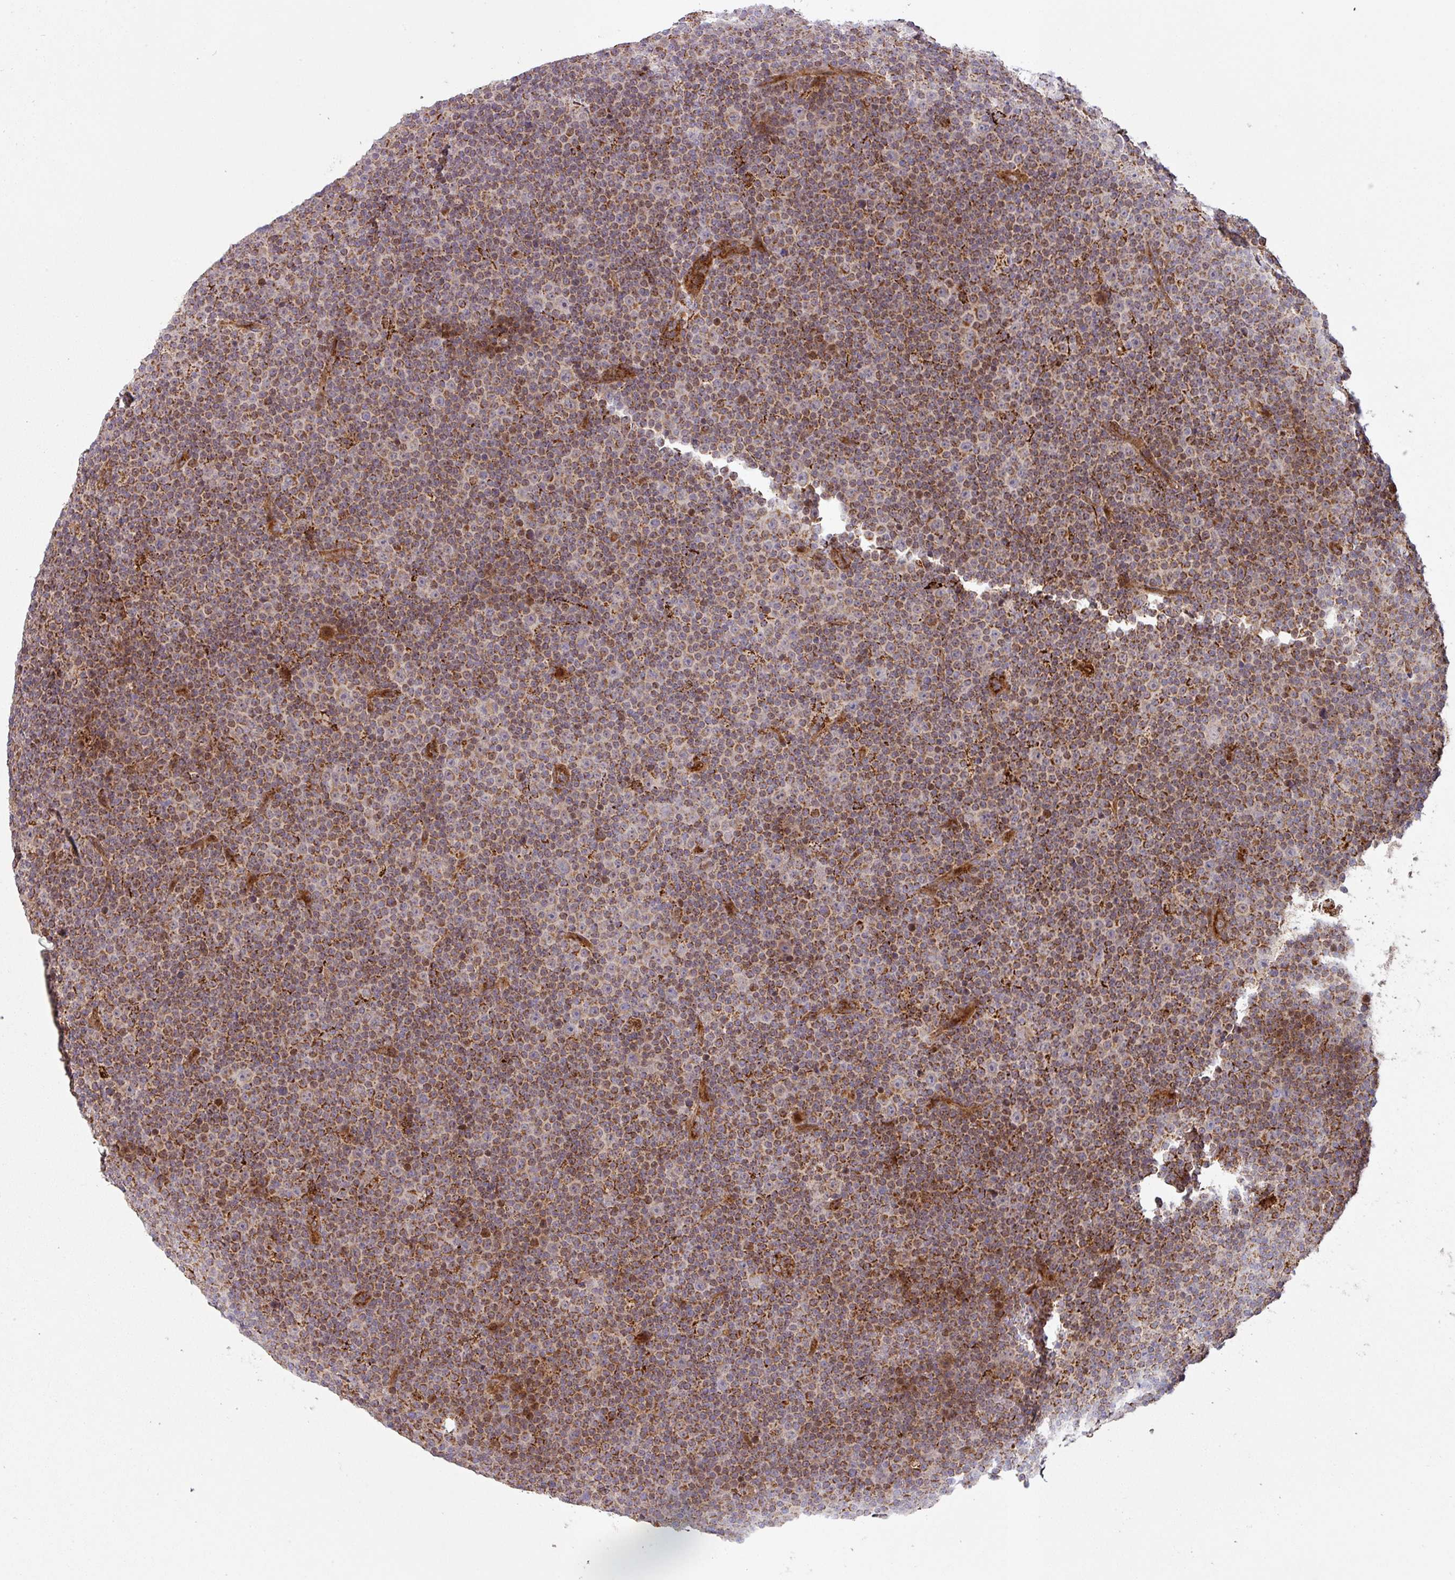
{"staining": {"intensity": "strong", "quantity": ">75%", "location": "cytoplasmic/membranous"}, "tissue": "lymphoma", "cell_type": "Tumor cells", "image_type": "cancer", "snomed": [{"axis": "morphology", "description": "Malignant lymphoma, non-Hodgkin's type, Low grade"}, {"axis": "topography", "description": "Lymph node"}], "caption": "A high-resolution image shows immunohistochemistry staining of low-grade malignant lymphoma, non-Hodgkin's type, which demonstrates strong cytoplasmic/membranous expression in about >75% of tumor cells.", "gene": "GPD2", "patient": {"sex": "female", "age": 67}}